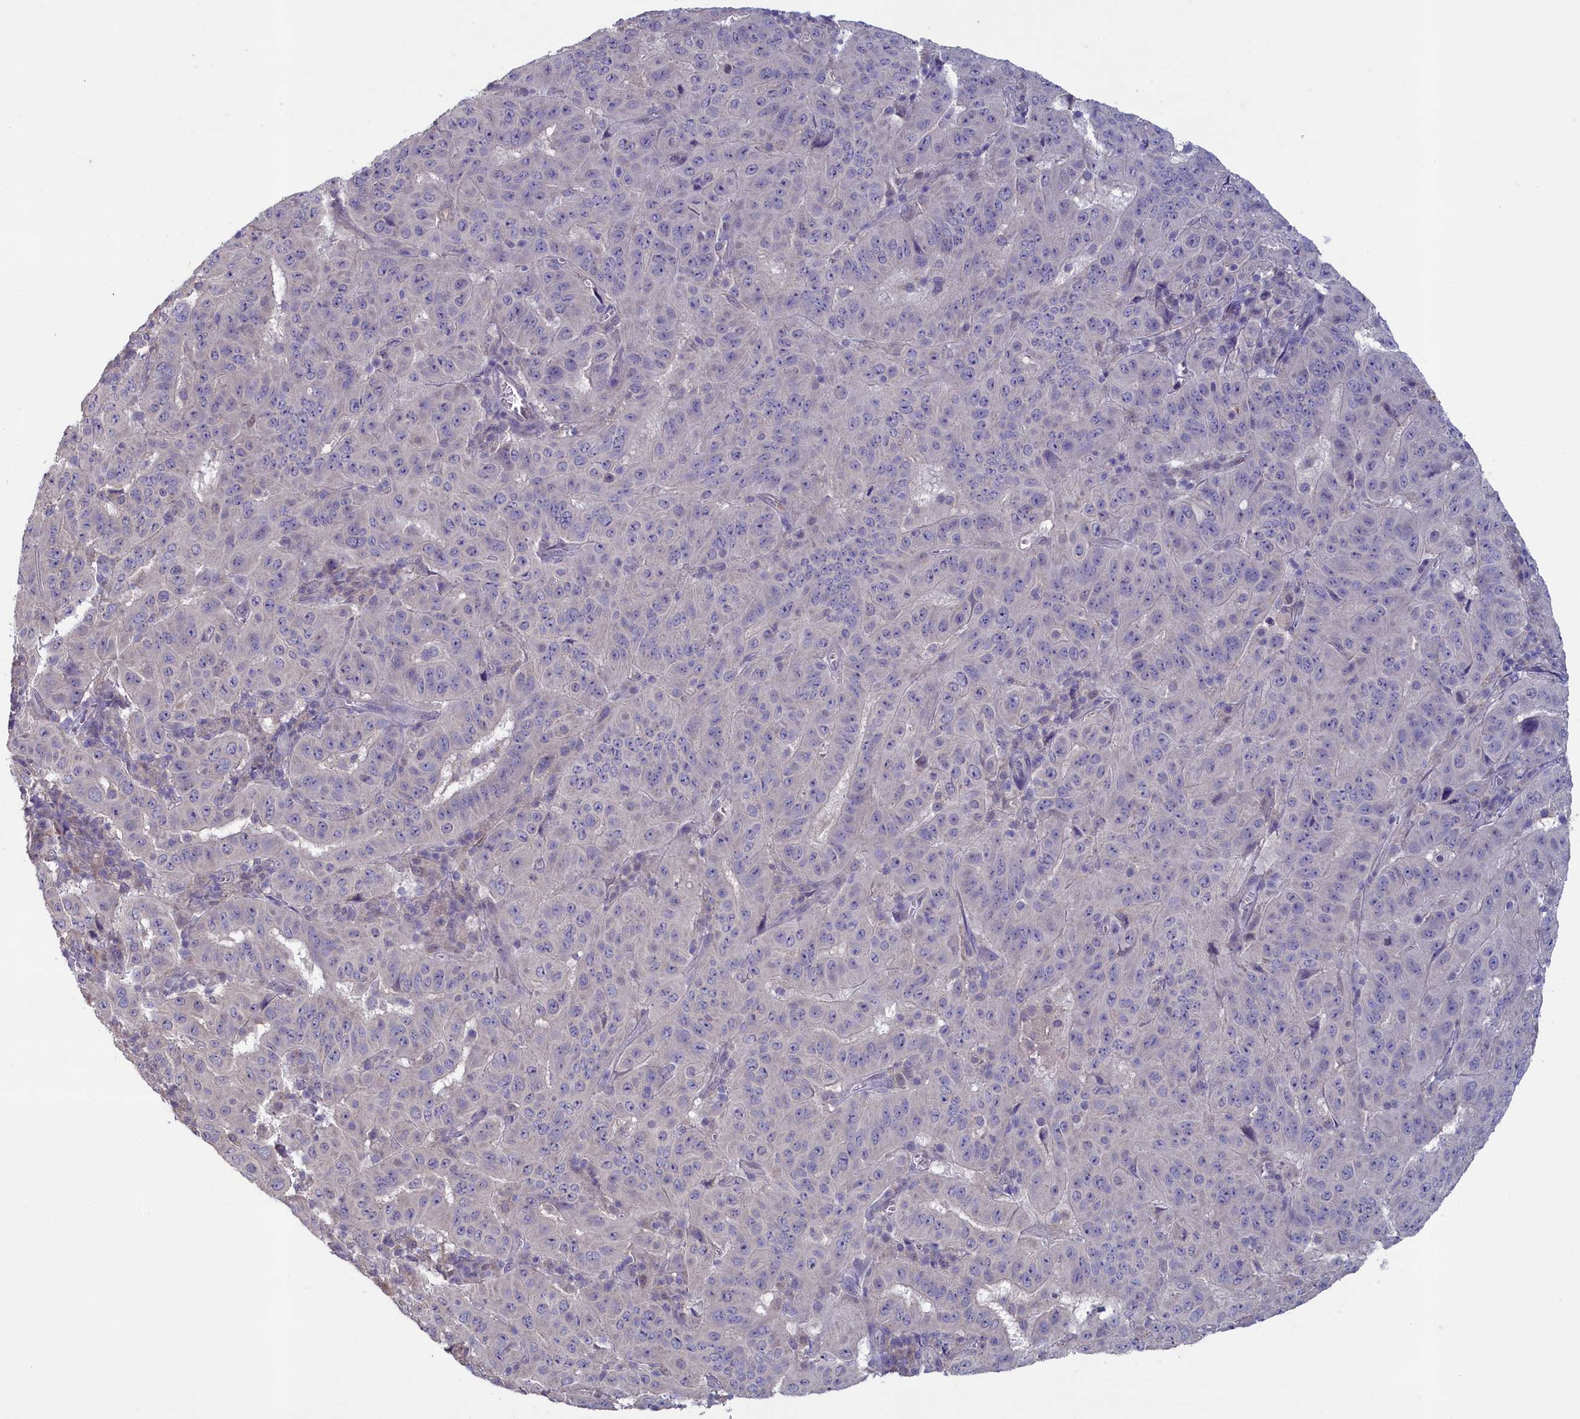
{"staining": {"intensity": "negative", "quantity": "none", "location": "none"}, "tissue": "pancreatic cancer", "cell_type": "Tumor cells", "image_type": "cancer", "snomed": [{"axis": "morphology", "description": "Adenocarcinoma, NOS"}, {"axis": "topography", "description": "Pancreas"}], "caption": "The immunohistochemistry (IHC) photomicrograph has no significant positivity in tumor cells of pancreatic cancer (adenocarcinoma) tissue. (Stains: DAB (3,3'-diaminobenzidine) immunohistochemistry (IHC) with hematoxylin counter stain, Microscopy: brightfield microscopy at high magnification).", "gene": "ATF7IP2", "patient": {"sex": "male", "age": 63}}